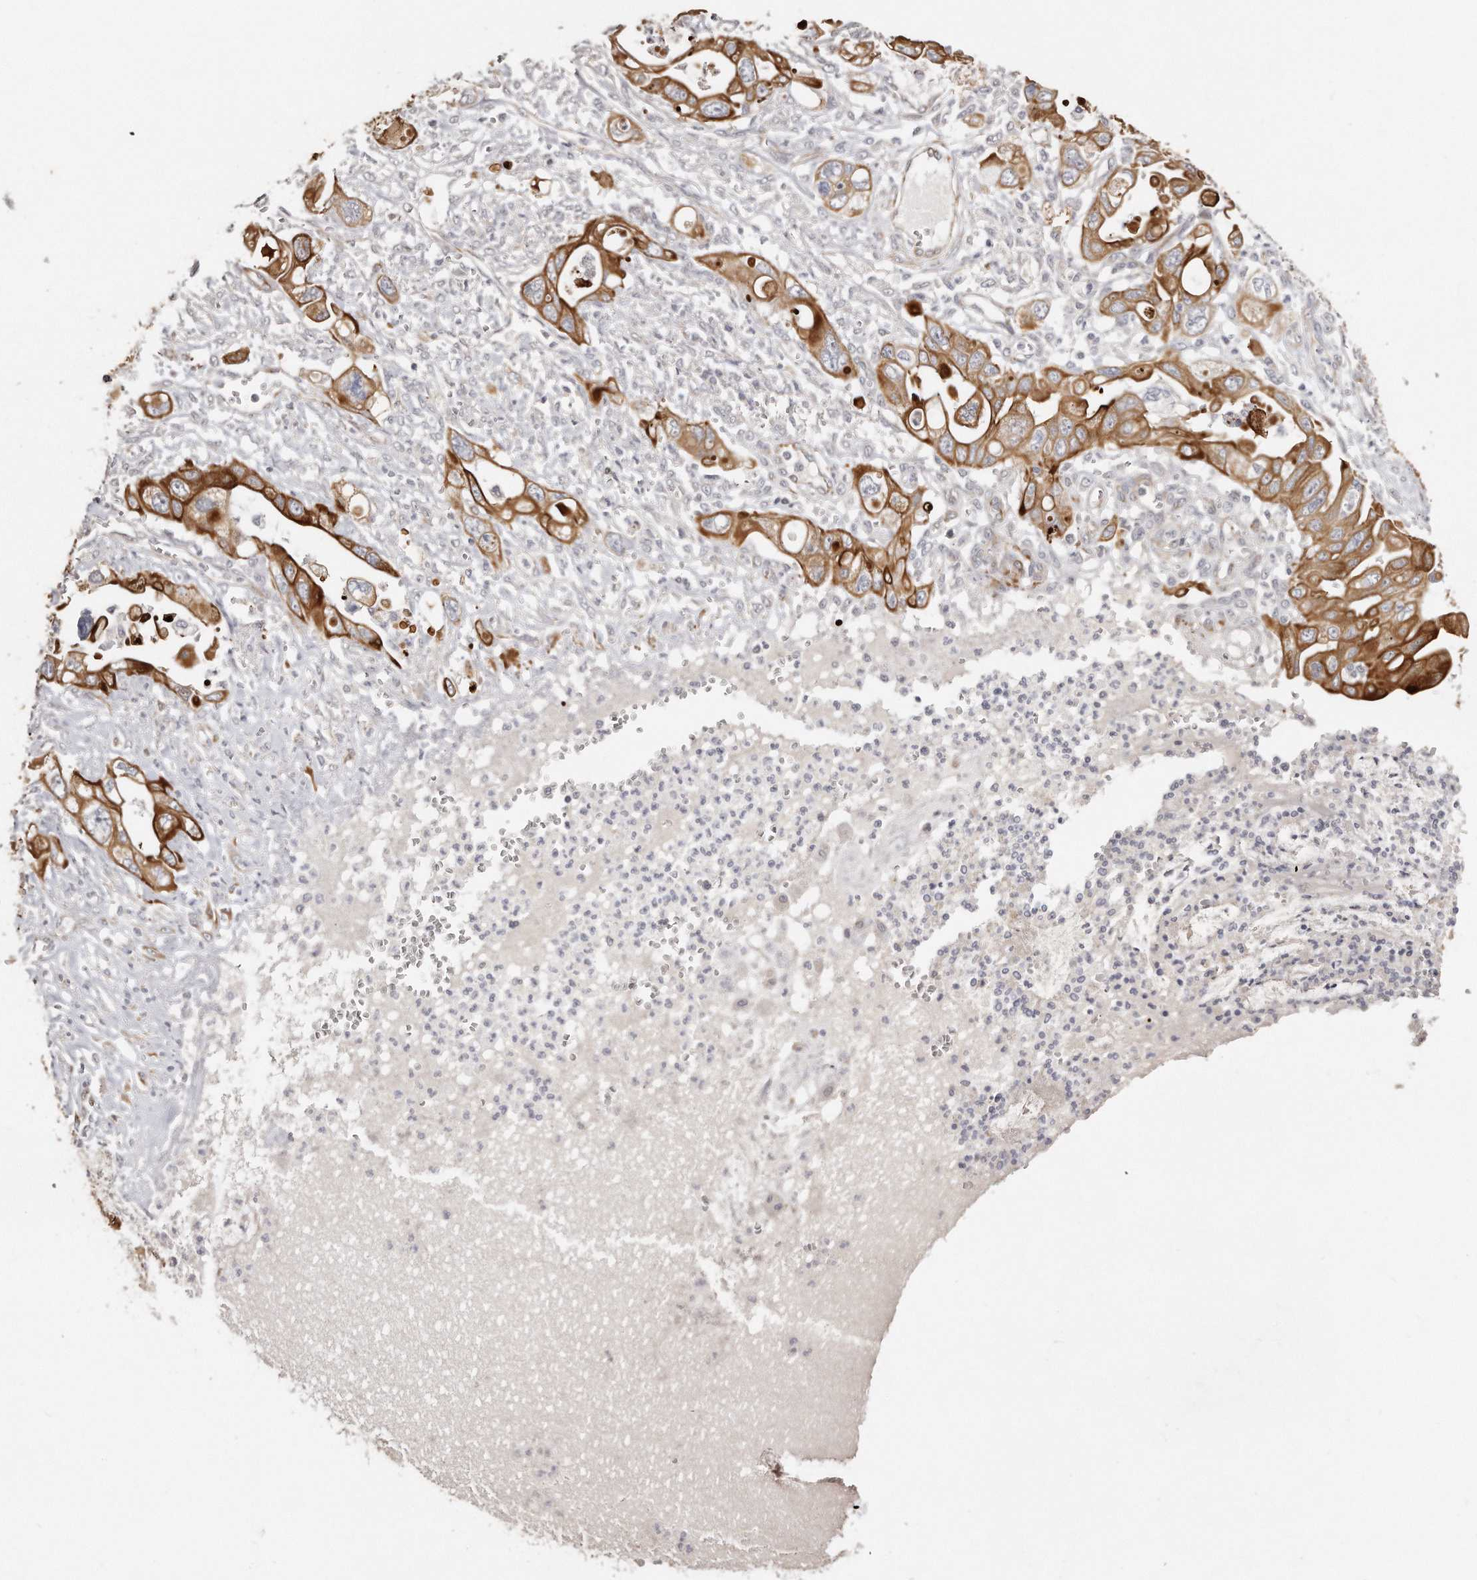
{"staining": {"intensity": "strong", "quantity": ">75%", "location": "cytoplasmic/membranous"}, "tissue": "pancreatic cancer", "cell_type": "Tumor cells", "image_type": "cancer", "snomed": [{"axis": "morphology", "description": "Adenocarcinoma, NOS"}, {"axis": "topography", "description": "Pancreas"}], "caption": "Immunohistochemical staining of human pancreatic cancer (adenocarcinoma) demonstrates high levels of strong cytoplasmic/membranous staining in about >75% of tumor cells. The staining was performed using DAB (3,3'-diaminobenzidine) to visualize the protein expression in brown, while the nuclei were stained in blue with hematoxylin (Magnification: 20x).", "gene": "ZYG11A", "patient": {"sex": "male", "age": 68}}